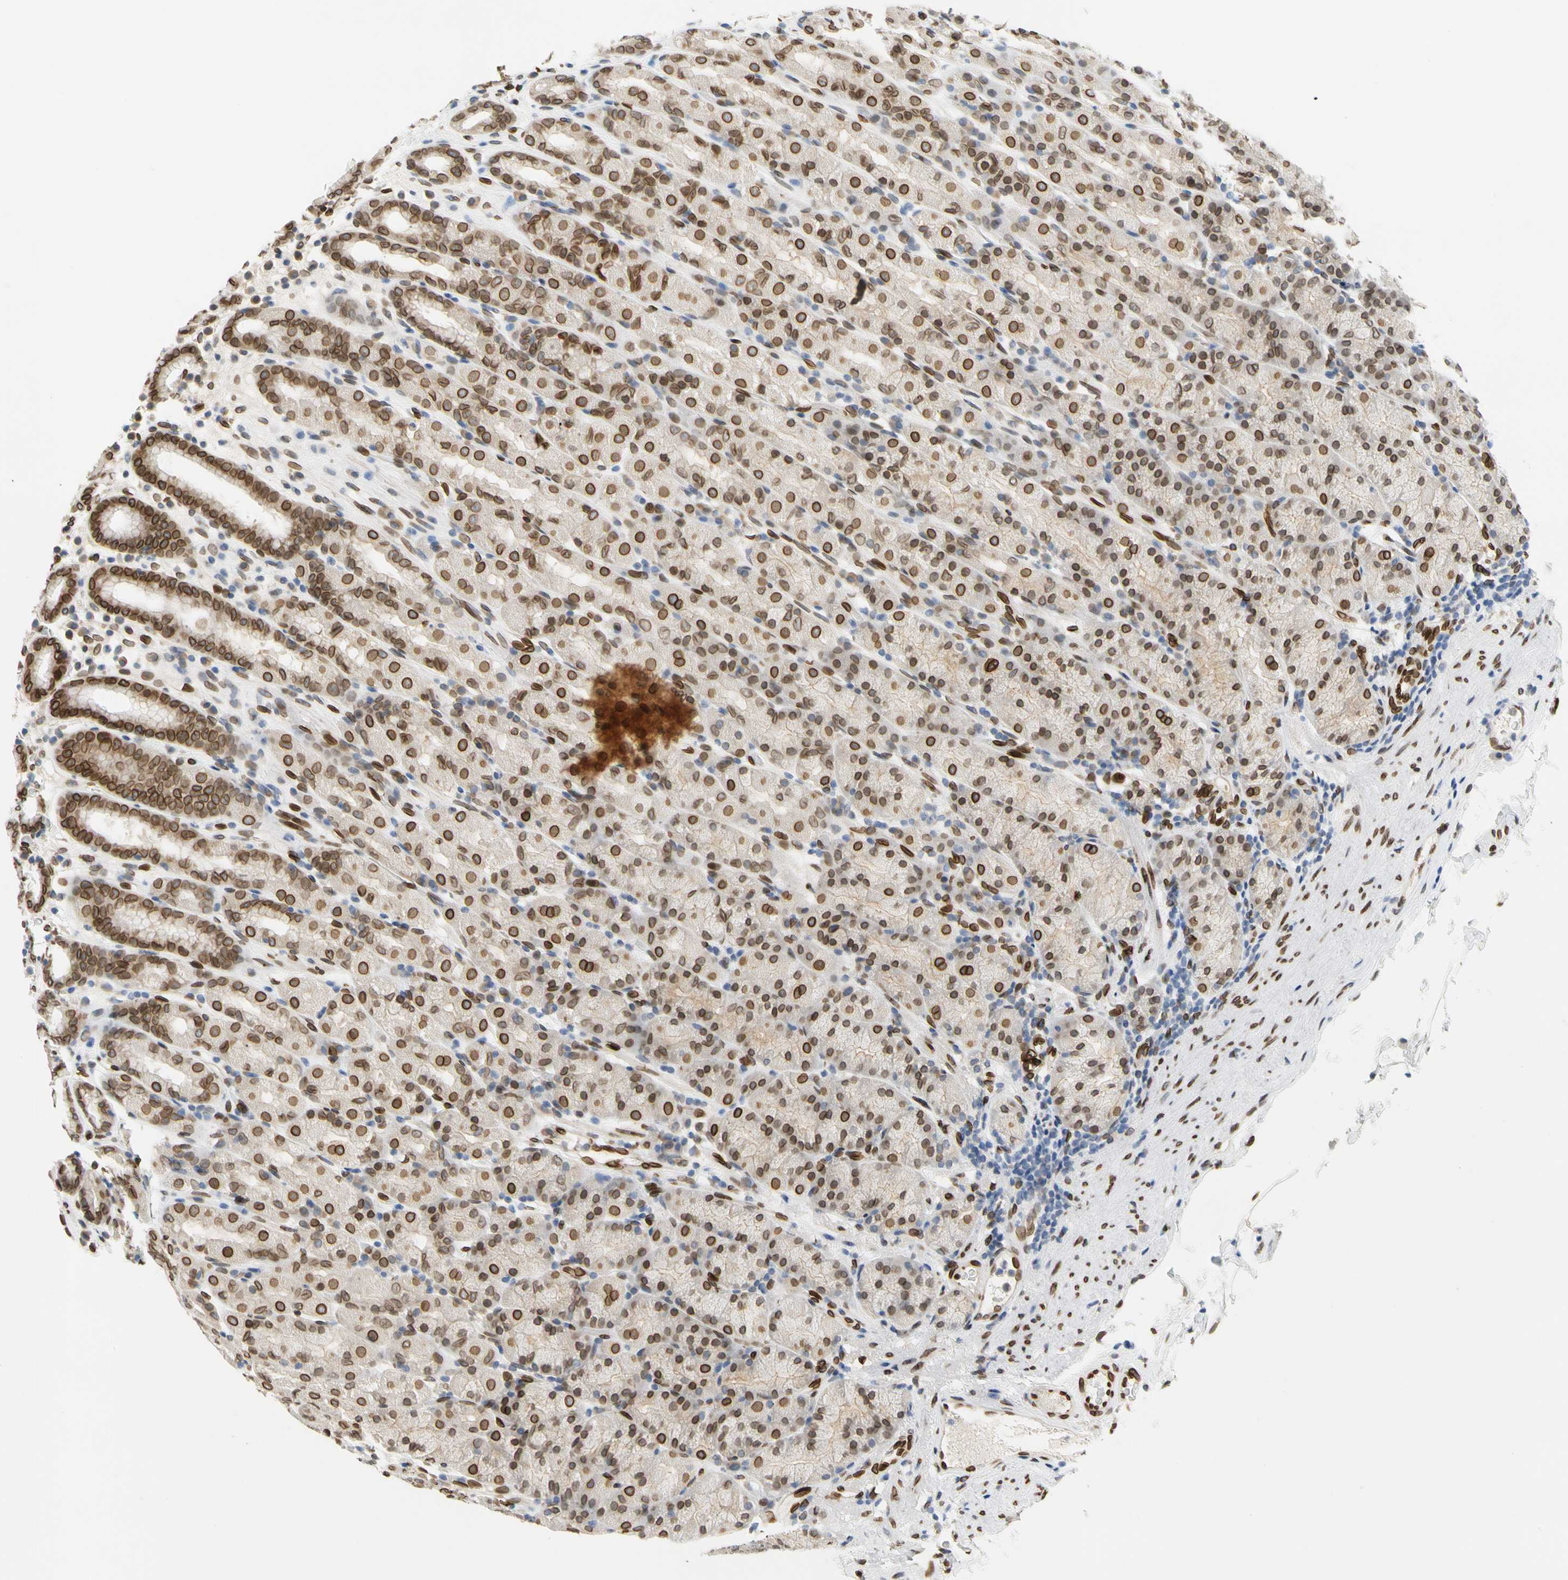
{"staining": {"intensity": "moderate", "quantity": ">75%", "location": "cytoplasmic/membranous,nuclear"}, "tissue": "stomach", "cell_type": "Glandular cells", "image_type": "normal", "snomed": [{"axis": "morphology", "description": "Normal tissue, NOS"}, {"axis": "topography", "description": "Stomach, upper"}], "caption": "DAB (3,3'-diaminobenzidine) immunohistochemical staining of benign human stomach shows moderate cytoplasmic/membranous,nuclear protein positivity in about >75% of glandular cells. (brown staining indicates protein expression, while blue staining denotes nuclei).", "gene": "SUN1", "patient": {"sex": "male", "age": 68}}